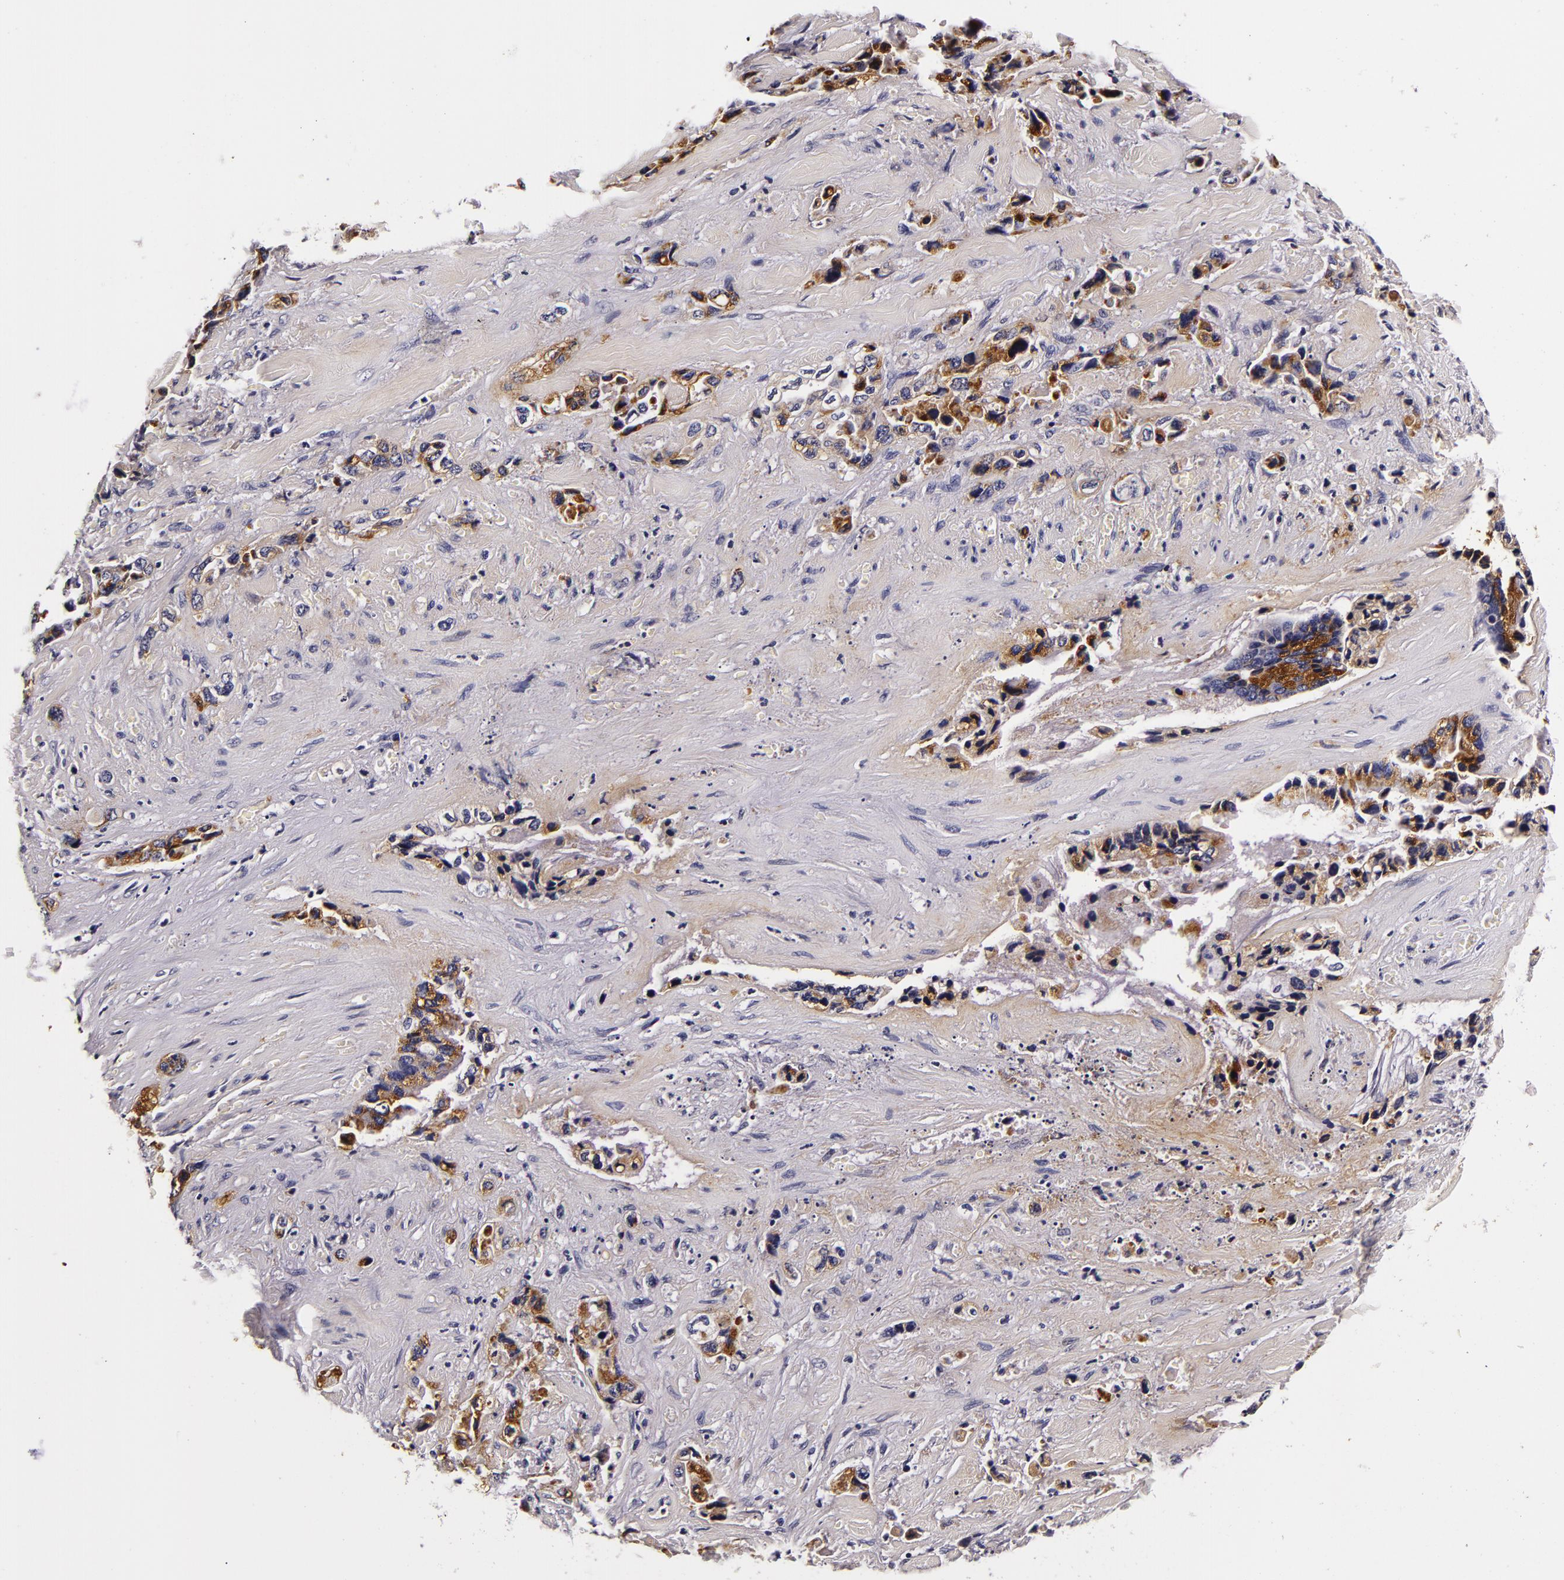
{"staining": {"intensity": "moderate", "quantity": "<25%", "location": "cytoplasmic/membranous"}, "tissue": "pancreatic cancer", "cell_type": "Tumor cells", "image_type": "cancer", "snomed": [{"axis": "morphology", "description": "Adenocarcinoma, NOS"}, {"axis": "topography", "description": "Pancreas"}], "caption": "Immunohistochemical staining of human adenocarcinoma (pancreatic) demonstrates moderate cytoplasmic/membranous protein expression in approximately <25% of tumor cells. The staining is performed using DAB brown chromogen to label protein expression. The nuclei are counter-stained blue using hematoxylin.", "gene": "LGALS3BP", "patient": {"sex": "male", "age": 69}}